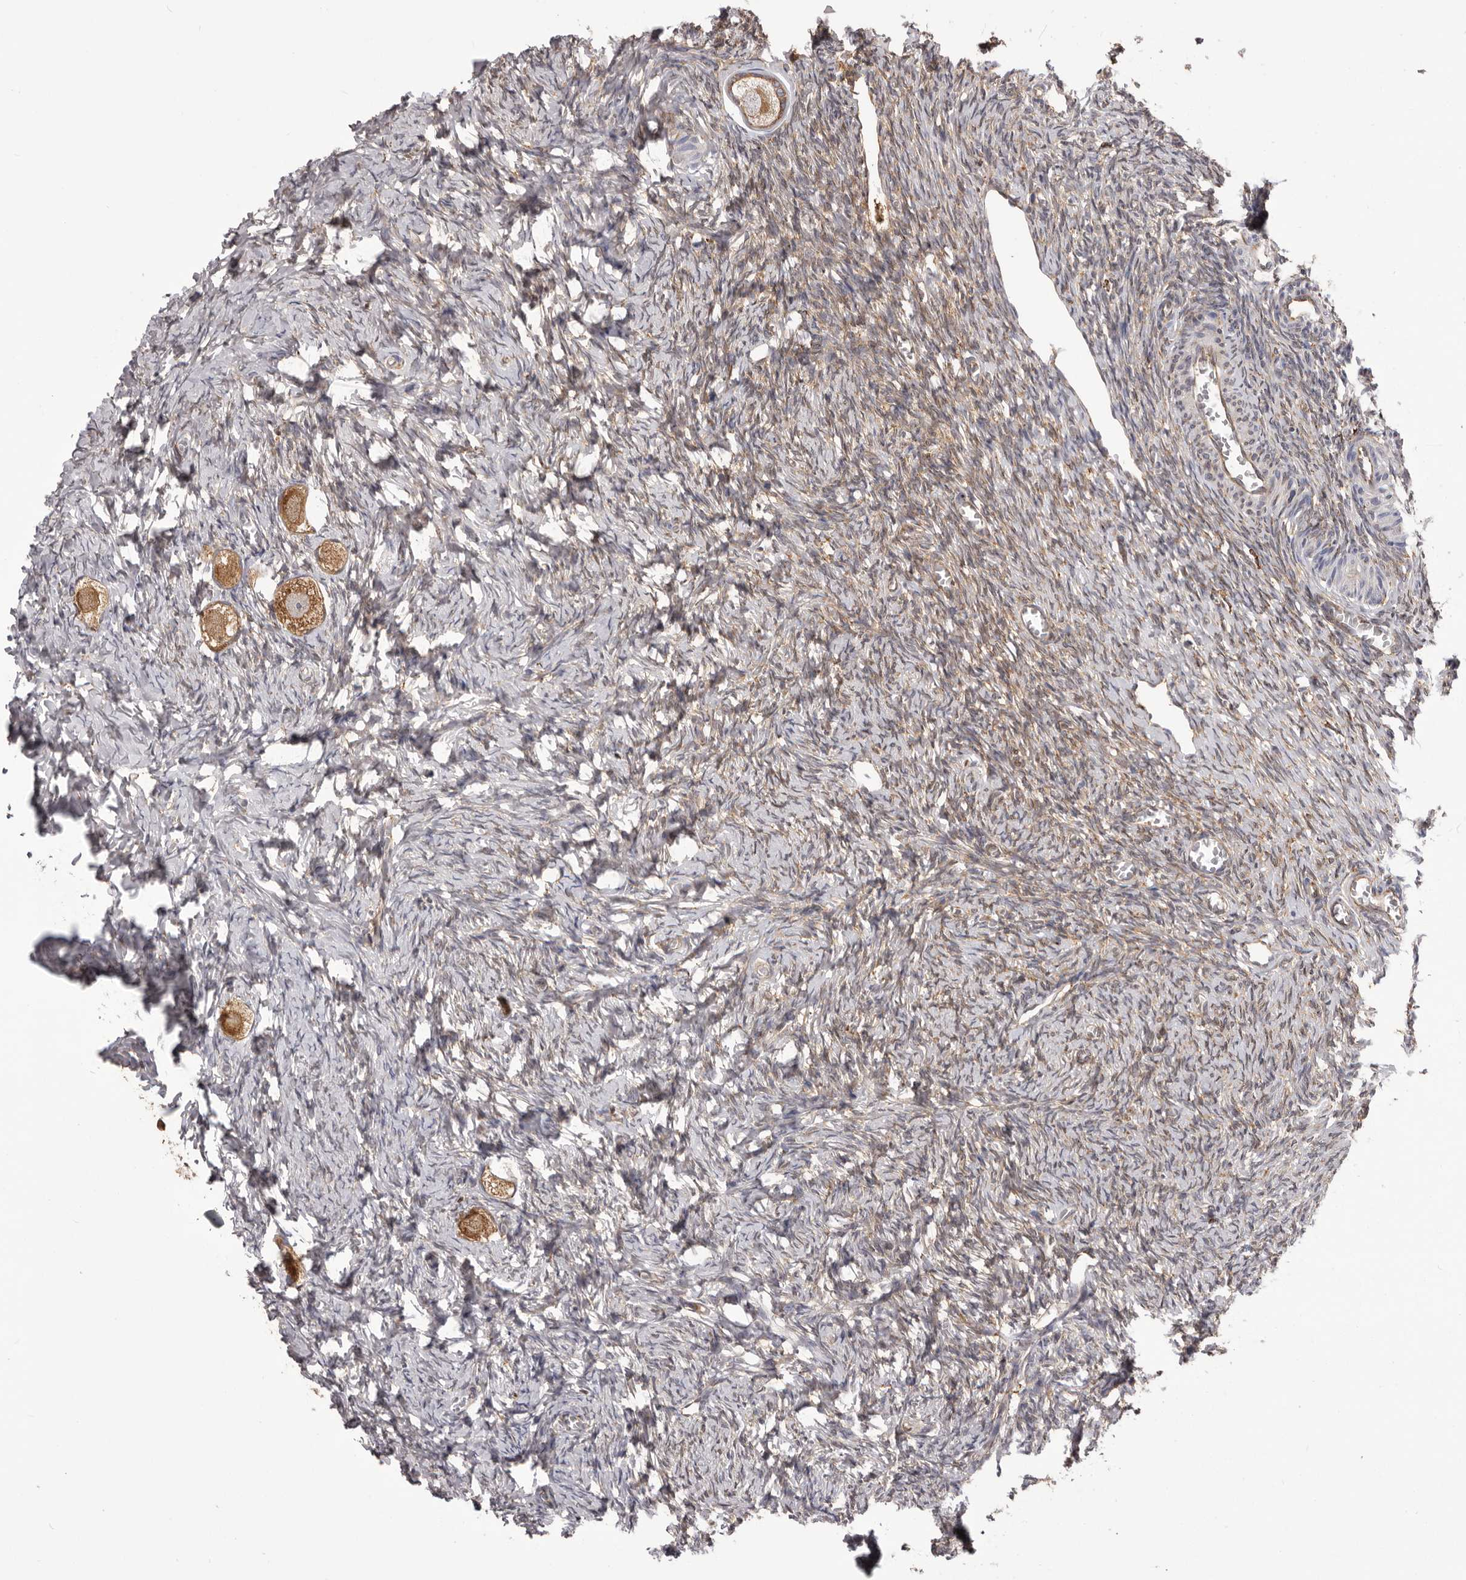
{"staining": {"intensity": "moderate", "quantity": ">75%", "location": "cytoplasmic/membranous"}, "tissue": "ovary", "cell_type": "Follicle cells", "image_type": "normal", "snomed": [{"axis": "morphology", "description": "Normal tissue, NOS"}, {"axis": "topography", "description": "Ovary"}], "caption": "A medium amount of moderate cytoplasmic/membranous positivity is present in about >75% of follicle cells in unremarkable ovary.", "gene": "QRSL1", "patient": {"sex": "female", "age": 27}}